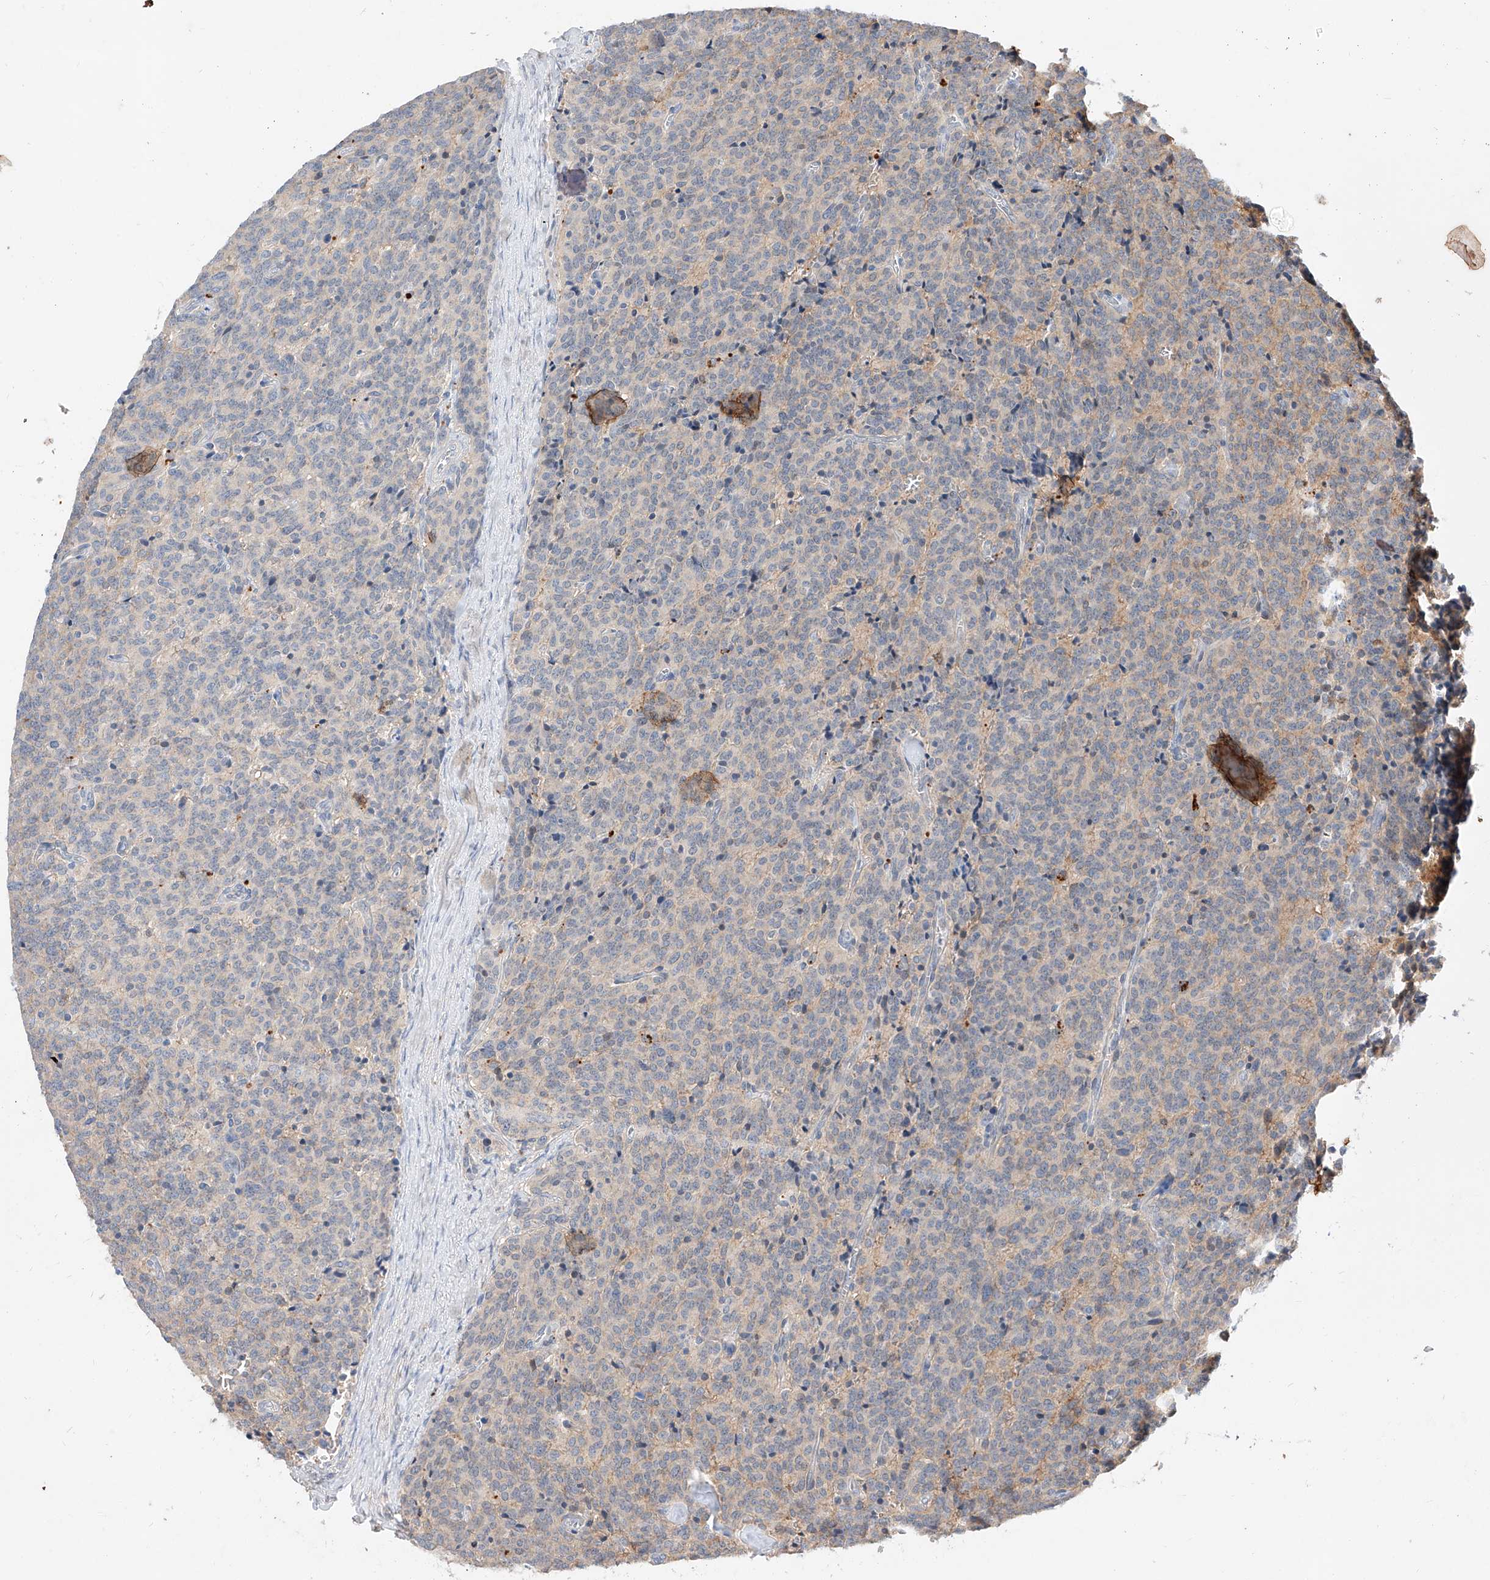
{"staining": {"intensity": "negative", "quantity": "none", "location": "none"}, "tissue": "carcinoid", "cell_type": "Tumor cells", "image_type": "cancer", "snomed": [{"axis": "morphology", "description": "Carcinoid, malignant, NOS"}, {"axis": "topography", "description": "Lung"}], "caption": "Immunohistochemical staining of human malignant carcinoid displays no significant staining in tumor cells.", "gene": "DIRAS3", "patient": {"sex": "female", "age": 46}}